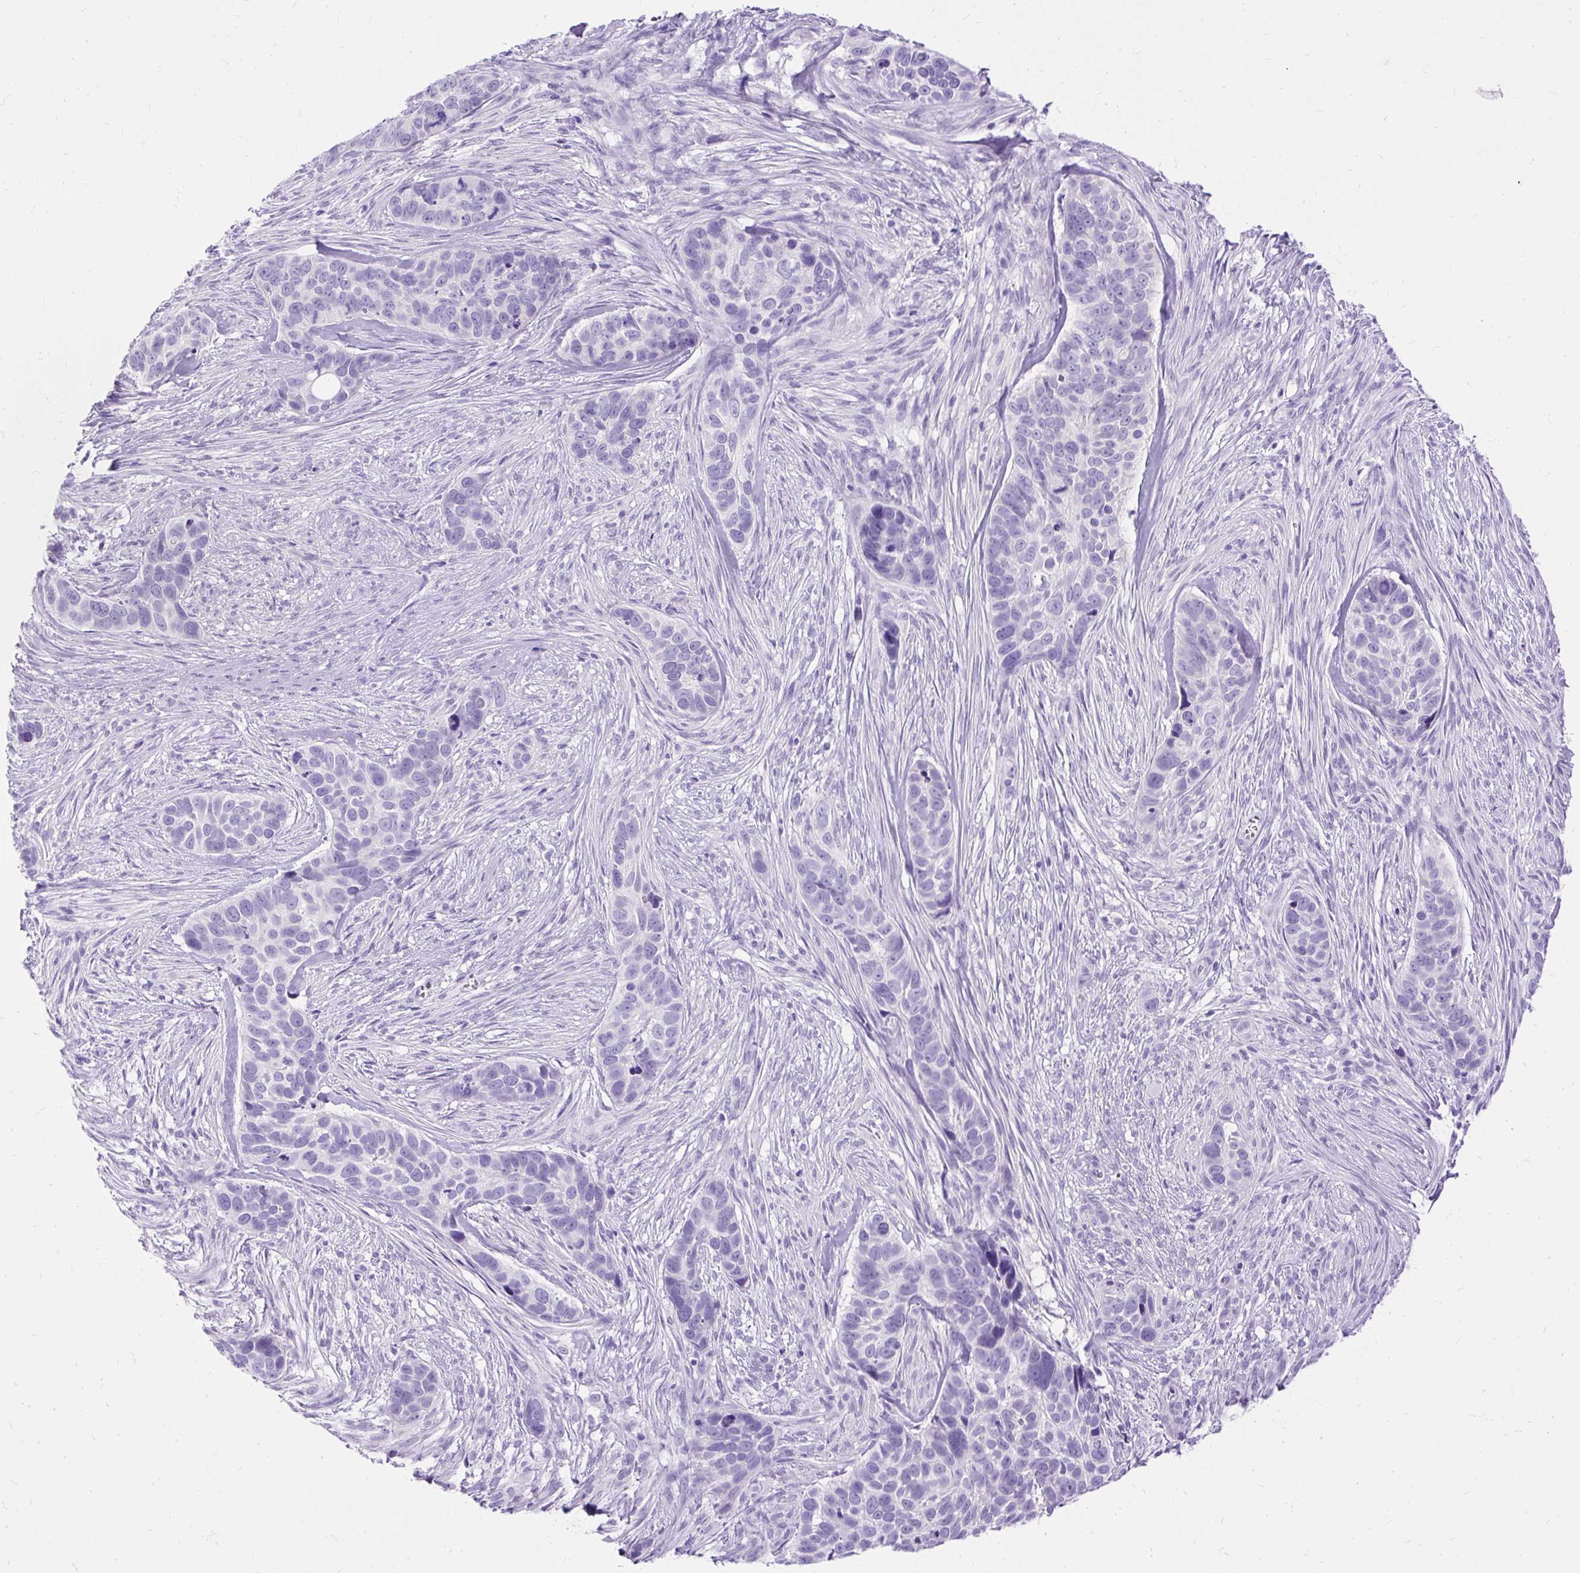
{"staining": {"intensity": "negative", "quantity": "none", "location": "none"}, "tissue": "skin cancer", "cell_type": "Tumor cells", "image_type": "cancer", "snomed": [{"axis": "morphology", "description": "Basal cell carcinoma"}, {"axis": "topography", "description": "Skin"}], "caption": "Immunohistochemical staining of skin cancer (basal cell carcinoma) demonstrates no significant expression in tumor cells.", "gene": "HEY1", "patient": {"sex": "female", "age": 82}}